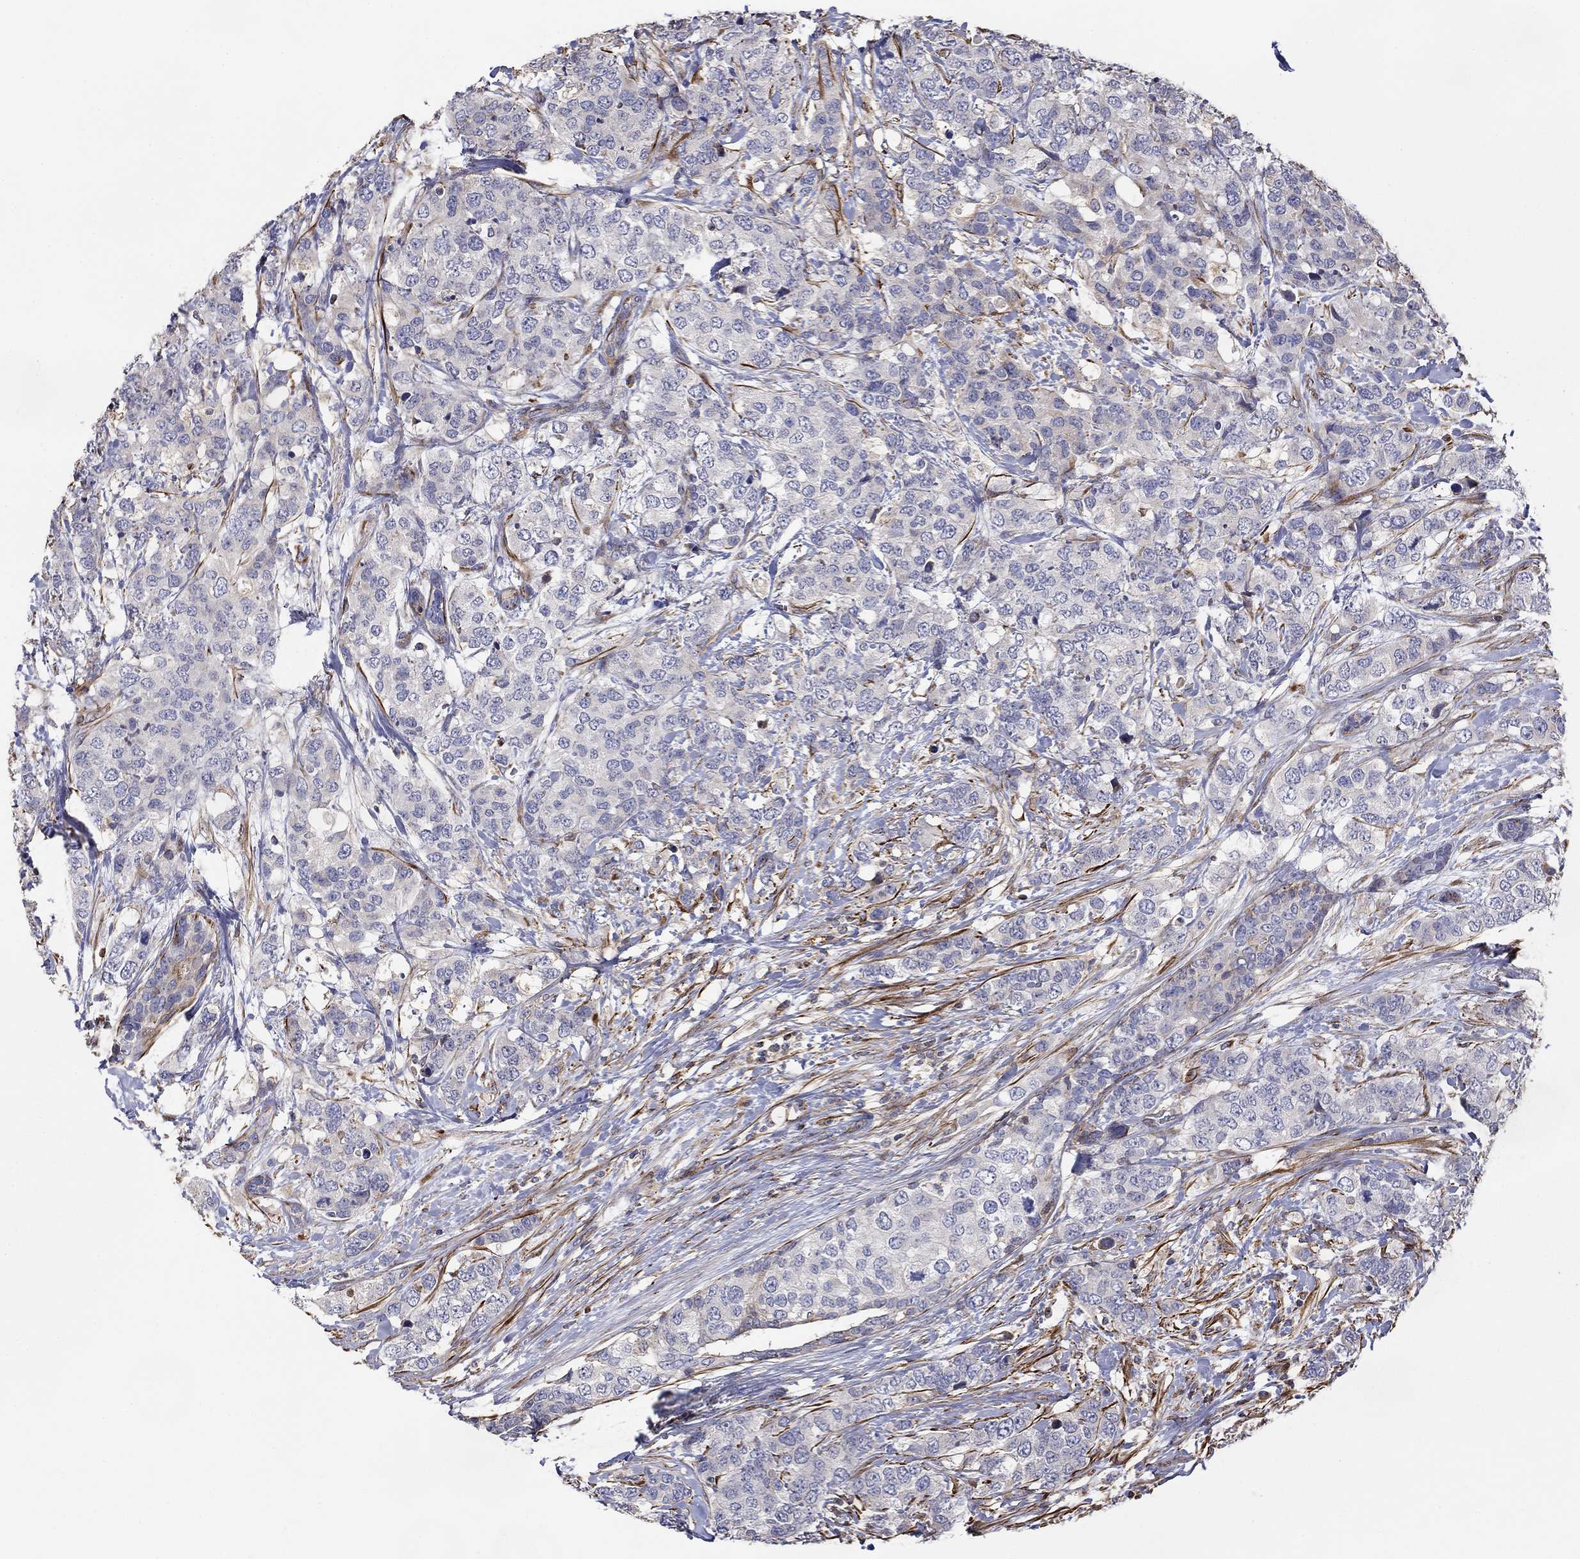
{"staining": {"intensity": "strong", "quantity": "<25%", "location": "cytoplasmic/membranous"}, "tissue": "breast cancer", "cell_type": "Tumor cells", "image_type": "cancer", "snomed": [{"axis": "morphology", "description": "Lobular carcinoma"}, {"axis": "topography", "description": "Breast"}], "caption": "Human breast cancer (lobular carcinoma) stained for a protein (brown) exhibits strong cytoplasmic/membranous positive positivity in approximately <25% of tumor cells.", "gene": "NPHP1", "patient": {"sex": "female", "age": 59}}